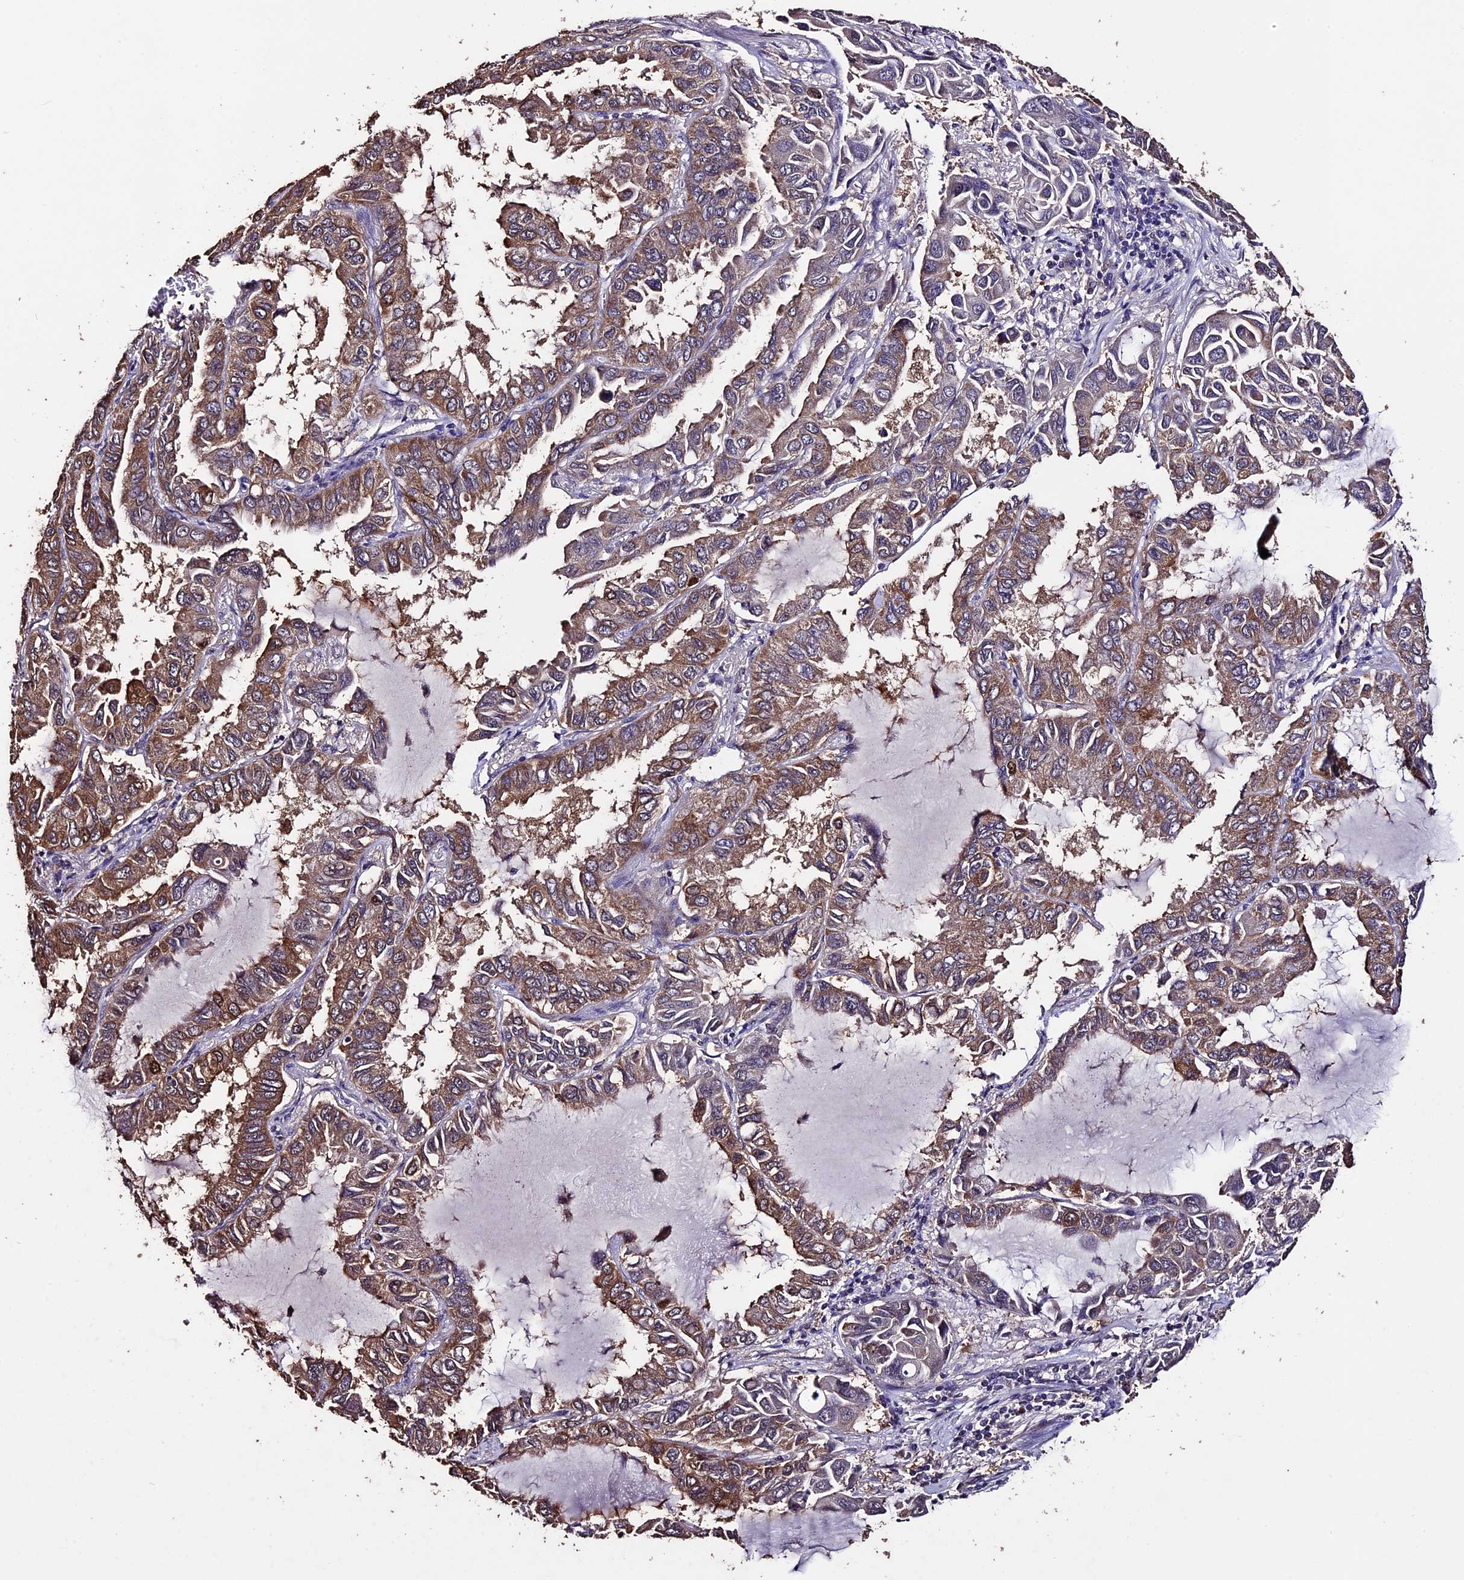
{"staining": {"intensity": "moderate", "quantity": ">75%", "location": "cytoplasmic/membranous"}, "tissue": "lung cancer", "cell_type": "Tumor cells", "image_type": "cancer", "snomed": [{"axis": "morphology", "description": "Adenocarcinoma, NOS"}, {"axis": "topography", "description": "Lung"}], "caption": "DAB (3,3'-diaminobenzidine) immunohistochemical staining of lung cancer reveals moderate cytoplasmic/membranous protein expression in about >75% of tumor cells.", "gene": "DIS3L", "patient": {"sex": "male", "age": 64}}